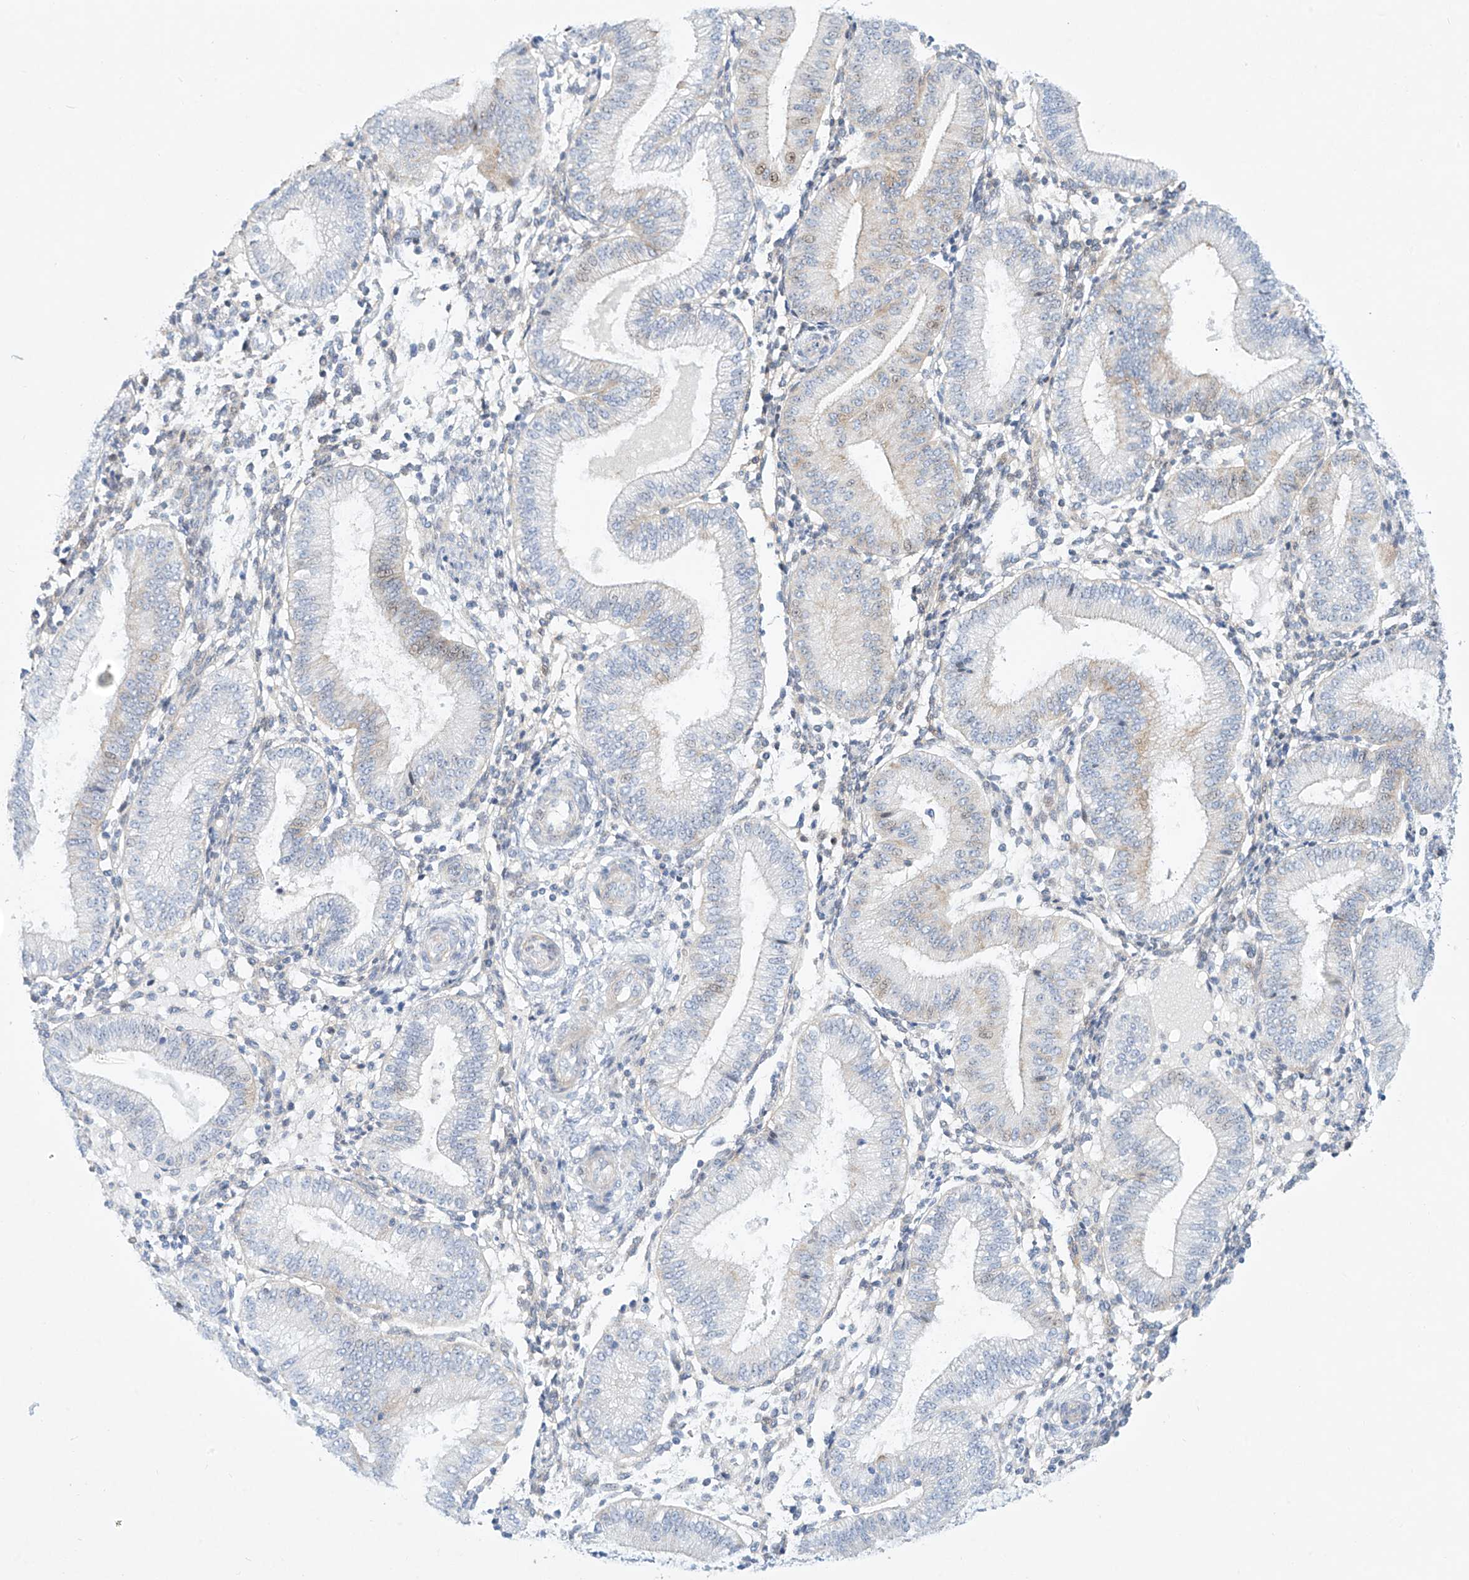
{"staining": {"intensity": "negative", "quantity": "none", "location": "none"}, "tissue": "endometrium", "cell_type": "Cells in endometrial stroma", "image_type": "normal", "snomed": [{"axis": "morphology", "description": "Normal tissue, NOS"}, {"axis": "topography", "description": "Endometrium"}], "caption": "An immunohistochemistry histopathology image of unremarkable endometrium is shown. There is no staining in cells in endometrial stroma of endometrium.", "gene": "SNU13", "patient": {"sex": "female", "age": 39}}